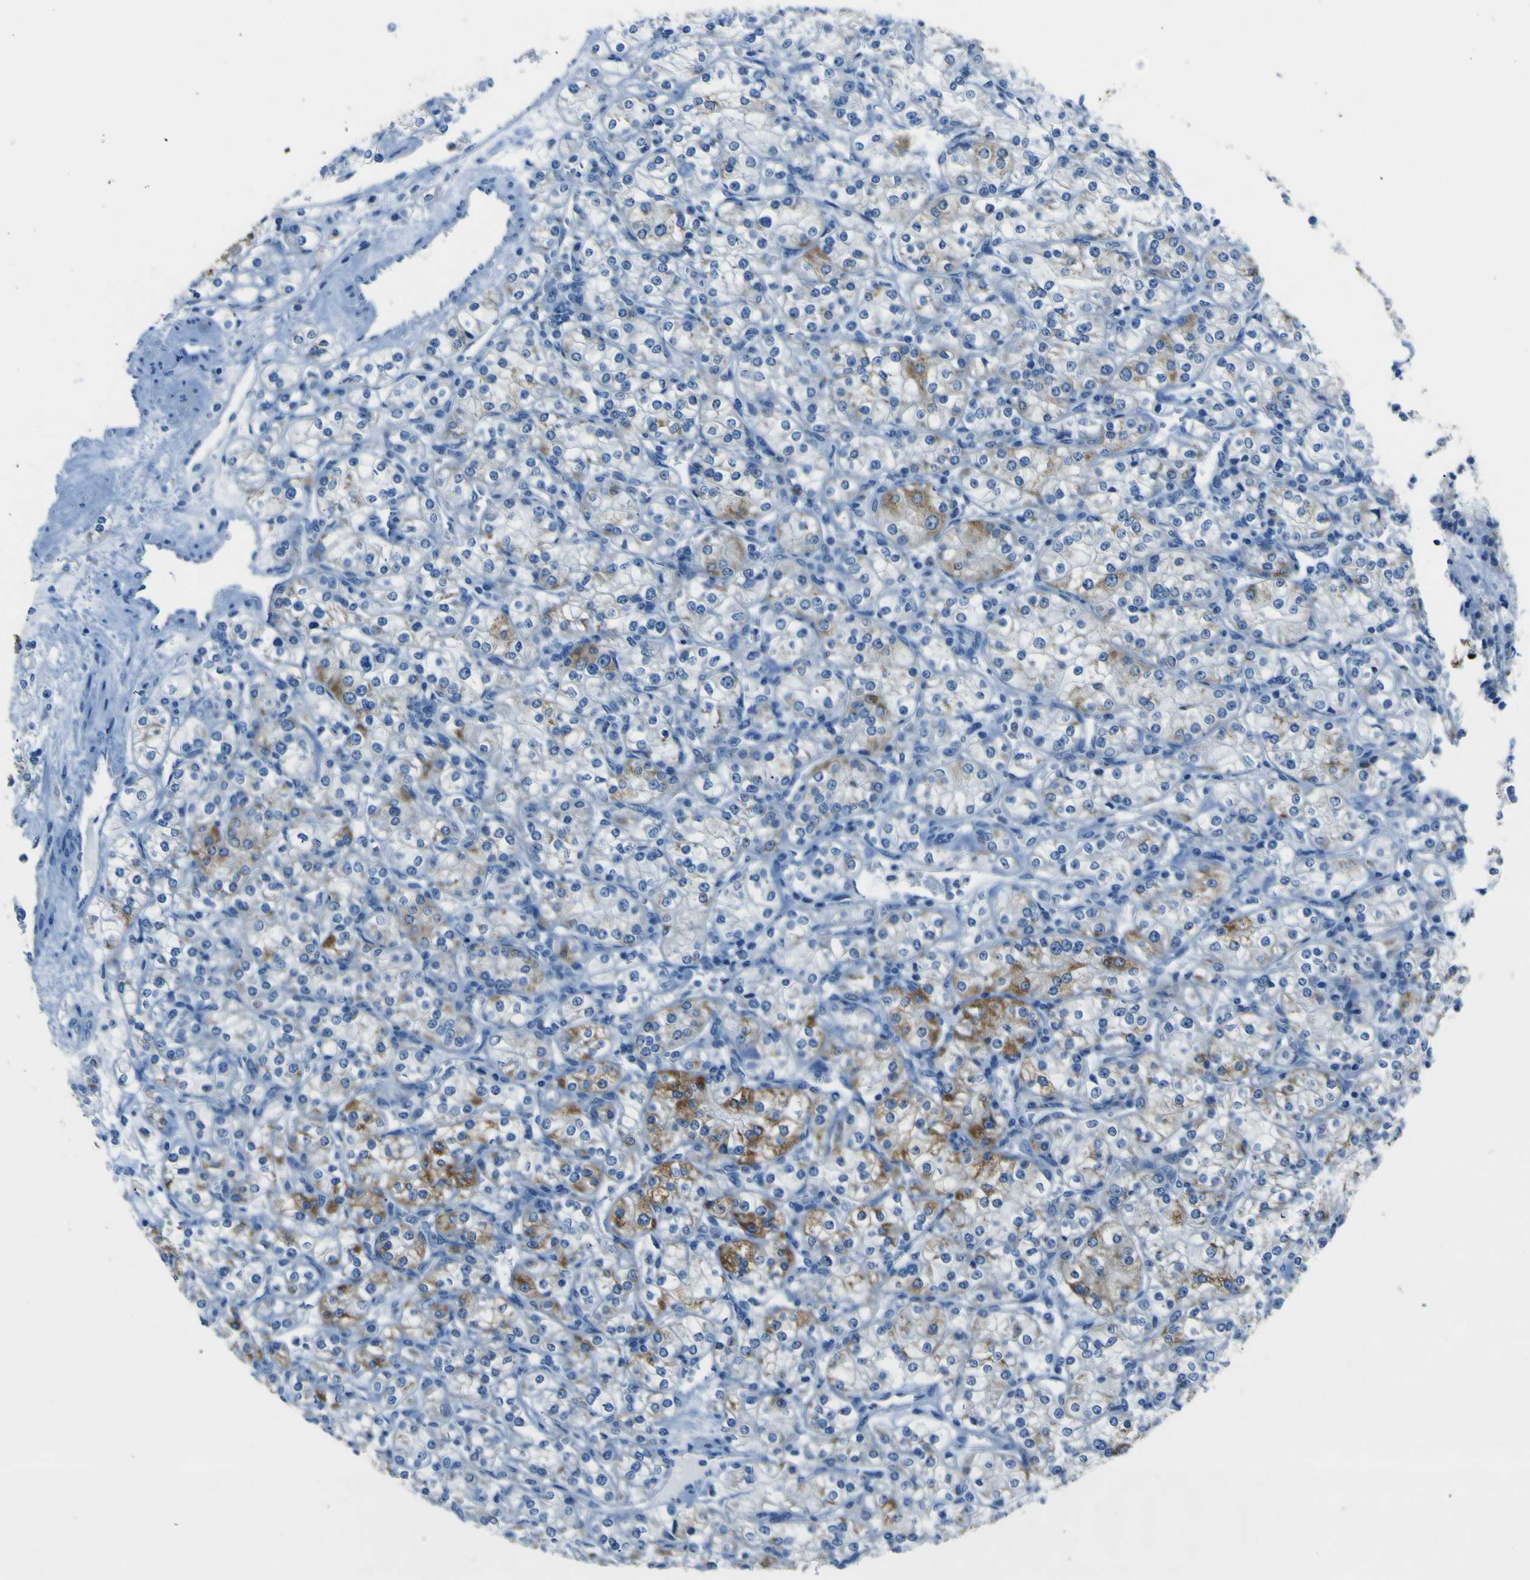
{"staining": {"intensity": "moderate", "quantity": "<25%", "location": "cytoplasmic/membranous"}, "tissue": "renal cancer", "cell_type": "Tumor cells", "image_type": "cancer", "snomed": [{"axis": "morphology", "description": "Adenocarcinoma, NOS"}, {"axis": "topography", "description": "Kidney"}], "caption": "Adenocarcinoma (renal) was stained to show a protein in brown. There is low levels of moderate cytoplasmic/membranous expression in approximately <25% of tumor cells.", "gene": "ACSL1", "patient": {"sex": "male", "age": 77}}